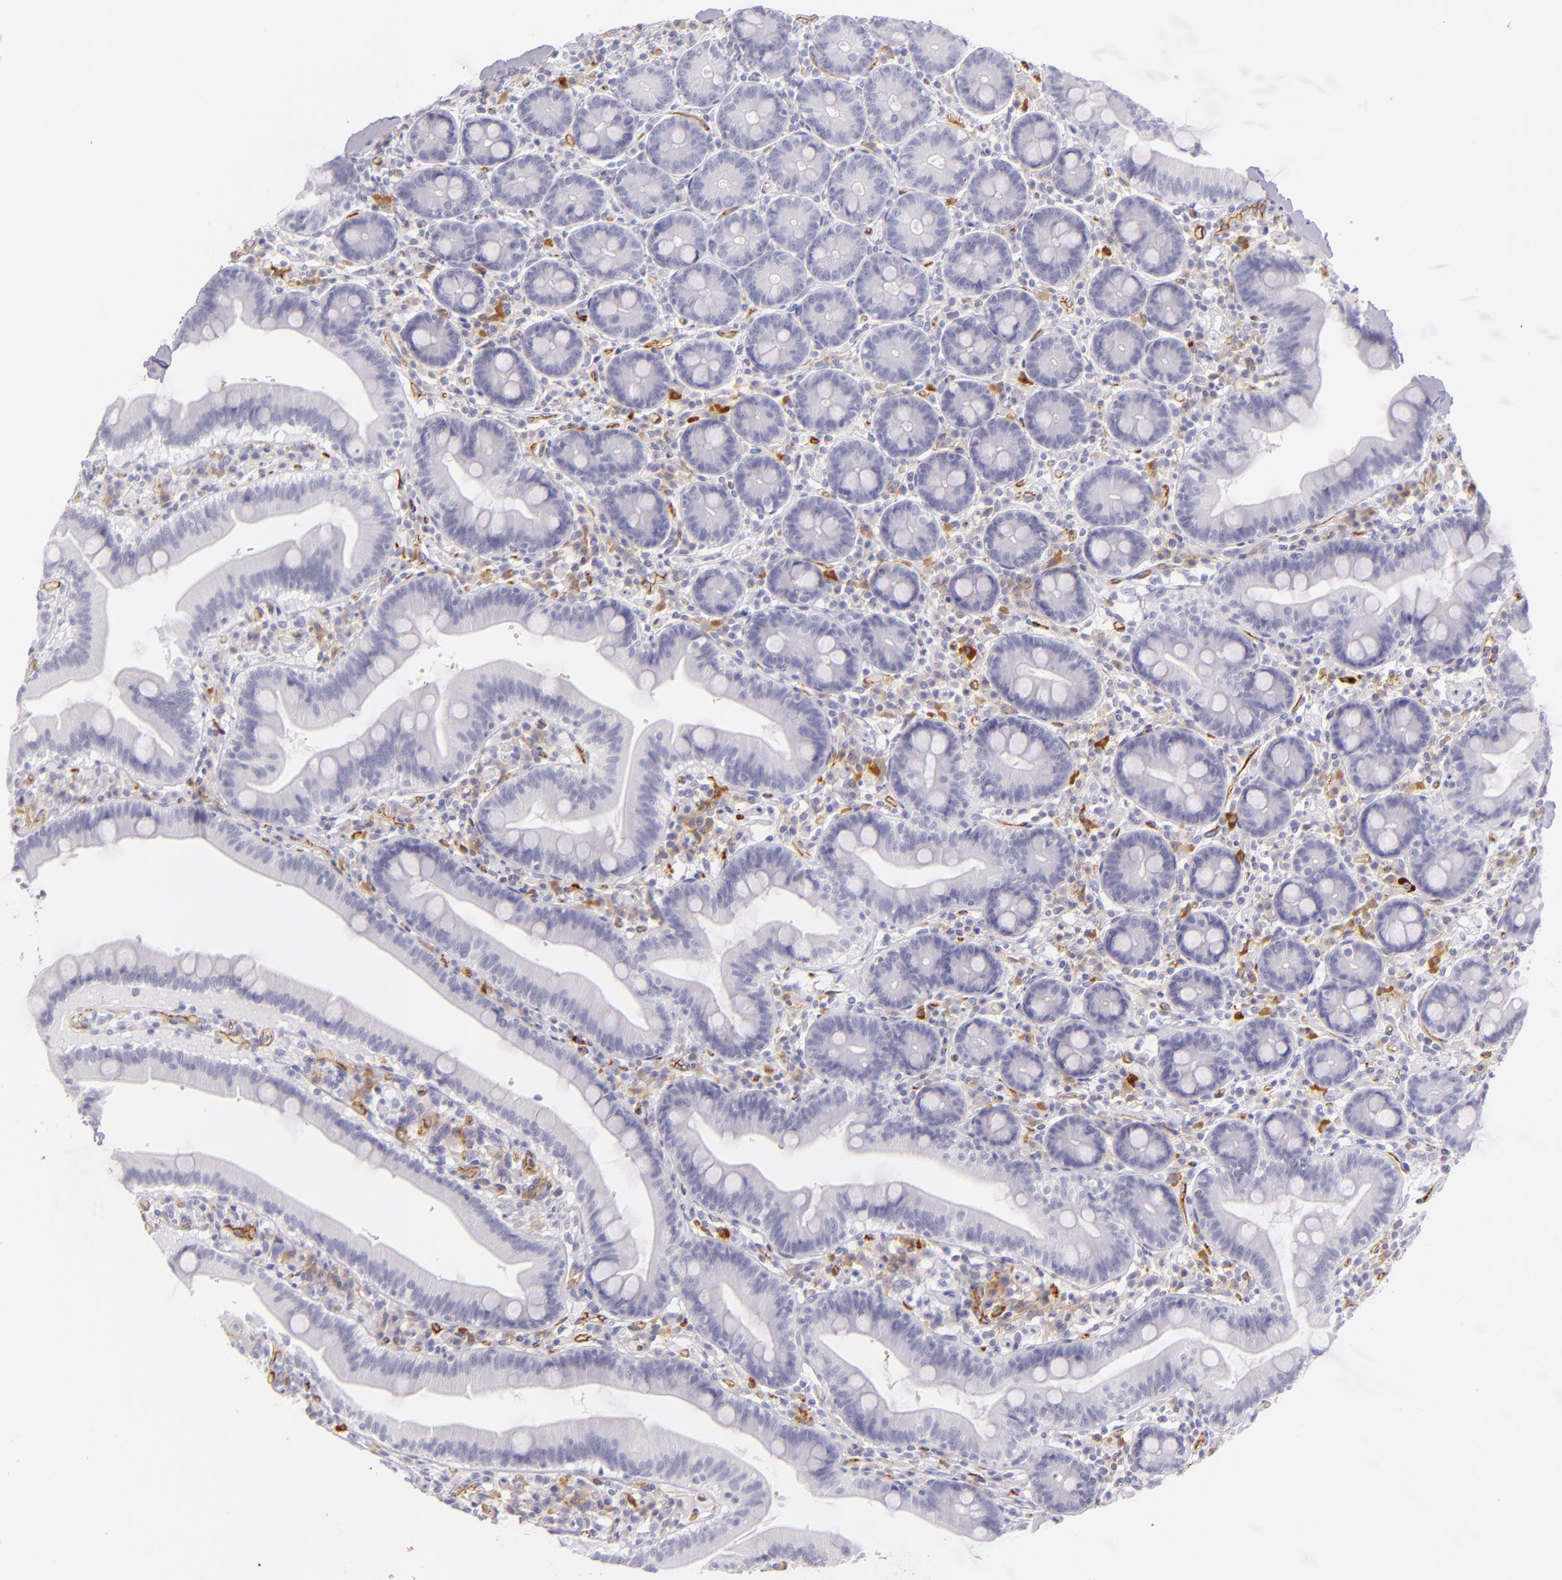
{"staining": {"intensity": "negative", "quantity": "none", "location": "none"}, "tissue": "duodenum", "cell_type": "Glandular cells", "image_type": "normal", "snomed": [{"axis": "morphology", "description": "Normal tissue, NOS"}, {"axis": "topography", "description": "Duodenum"}], "caption": "Immunohistochemistry image of benign duodenum: human duodenum stained with DAB exhibits no significant protein staining in glandular cells.", "gene": "ICAM1", "patient": {"sex": "male", "age": 66}}